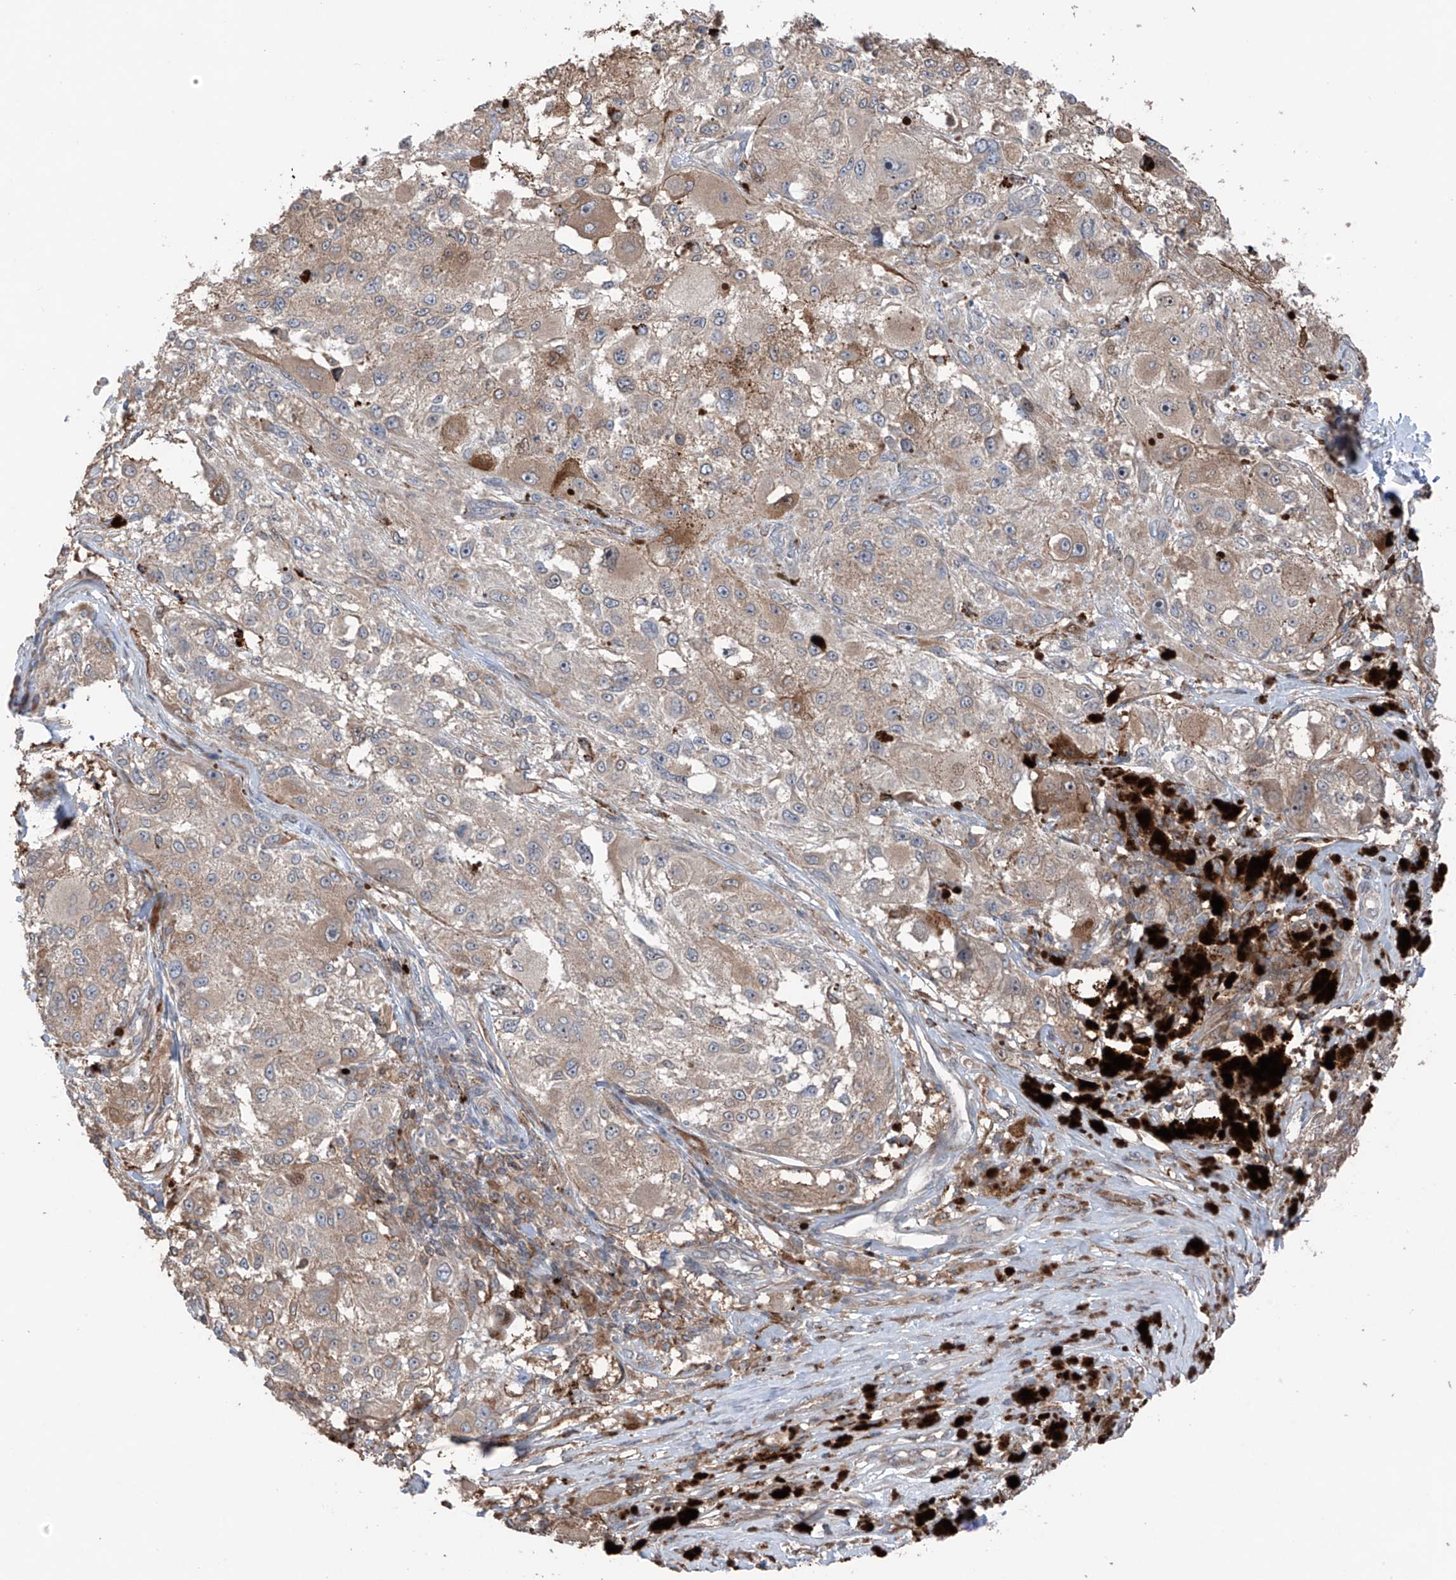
{"staining": {"intensity": "moderate", "quantity": "25%-75%", "location": "cytoplasmic/membranous"}, "tissue": "melanoma", "cell_type": "Tumor cells", "image_type": "cancer", "snomed": [{"axis": "morphology", "description": "Necrosis, NOS"}, {"axis": "morphology", "description": "Malignant melanoma, NOS"}, {"axis": "topography", "description": "Skin"}], "caption": "The immunohistochemical stain highlights moderate cytoplasmic/membranous positivity in tumor cells of melanoma tissue.", "gene": "SAMD3", "patient": {"sex": "female", "age": 87}}